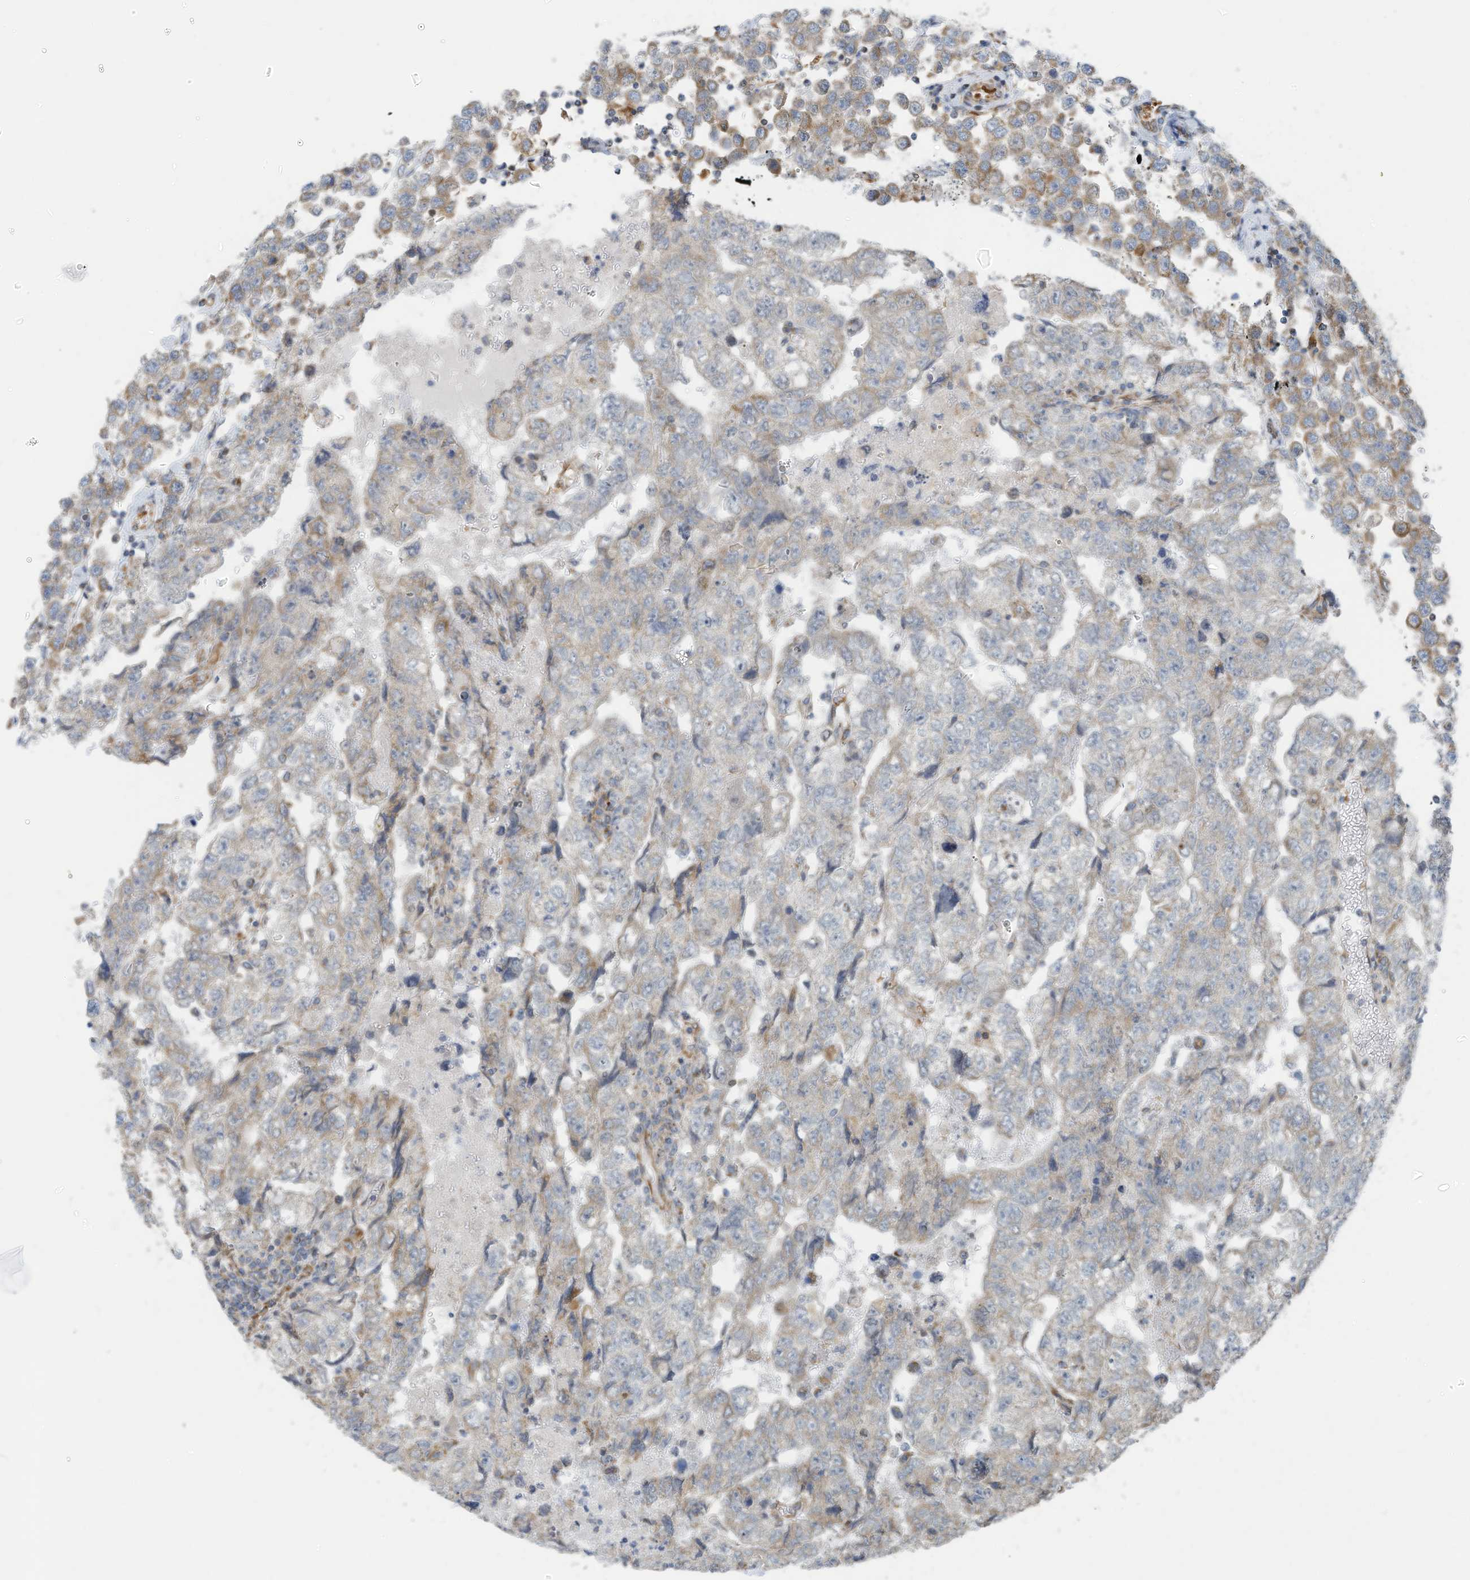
{"staining": {"intensity": "moderate", "quantity": "<25%", "location": "cytoplasmic/membranous"}, "tissue": "testis cancer", "cell_type": "Tumor cells", "image_type": "cancer", "snomed": [{"axis": "morphology", "description": "Carcinoma, Embryonal, NOS"}, {"axis": "topography", "description": "Testis"}], "caption": "Immunohistochemistry (IHC) photomicrograph of human embryonal carcinoma (testis) stained for a protein (brown), which exhibits low levels of moderate cytoplasmic/membranous expression in approximately <25% of tumor cells.", "gene": "EOMES", "patient": {"sex": "male", "age": 36}}